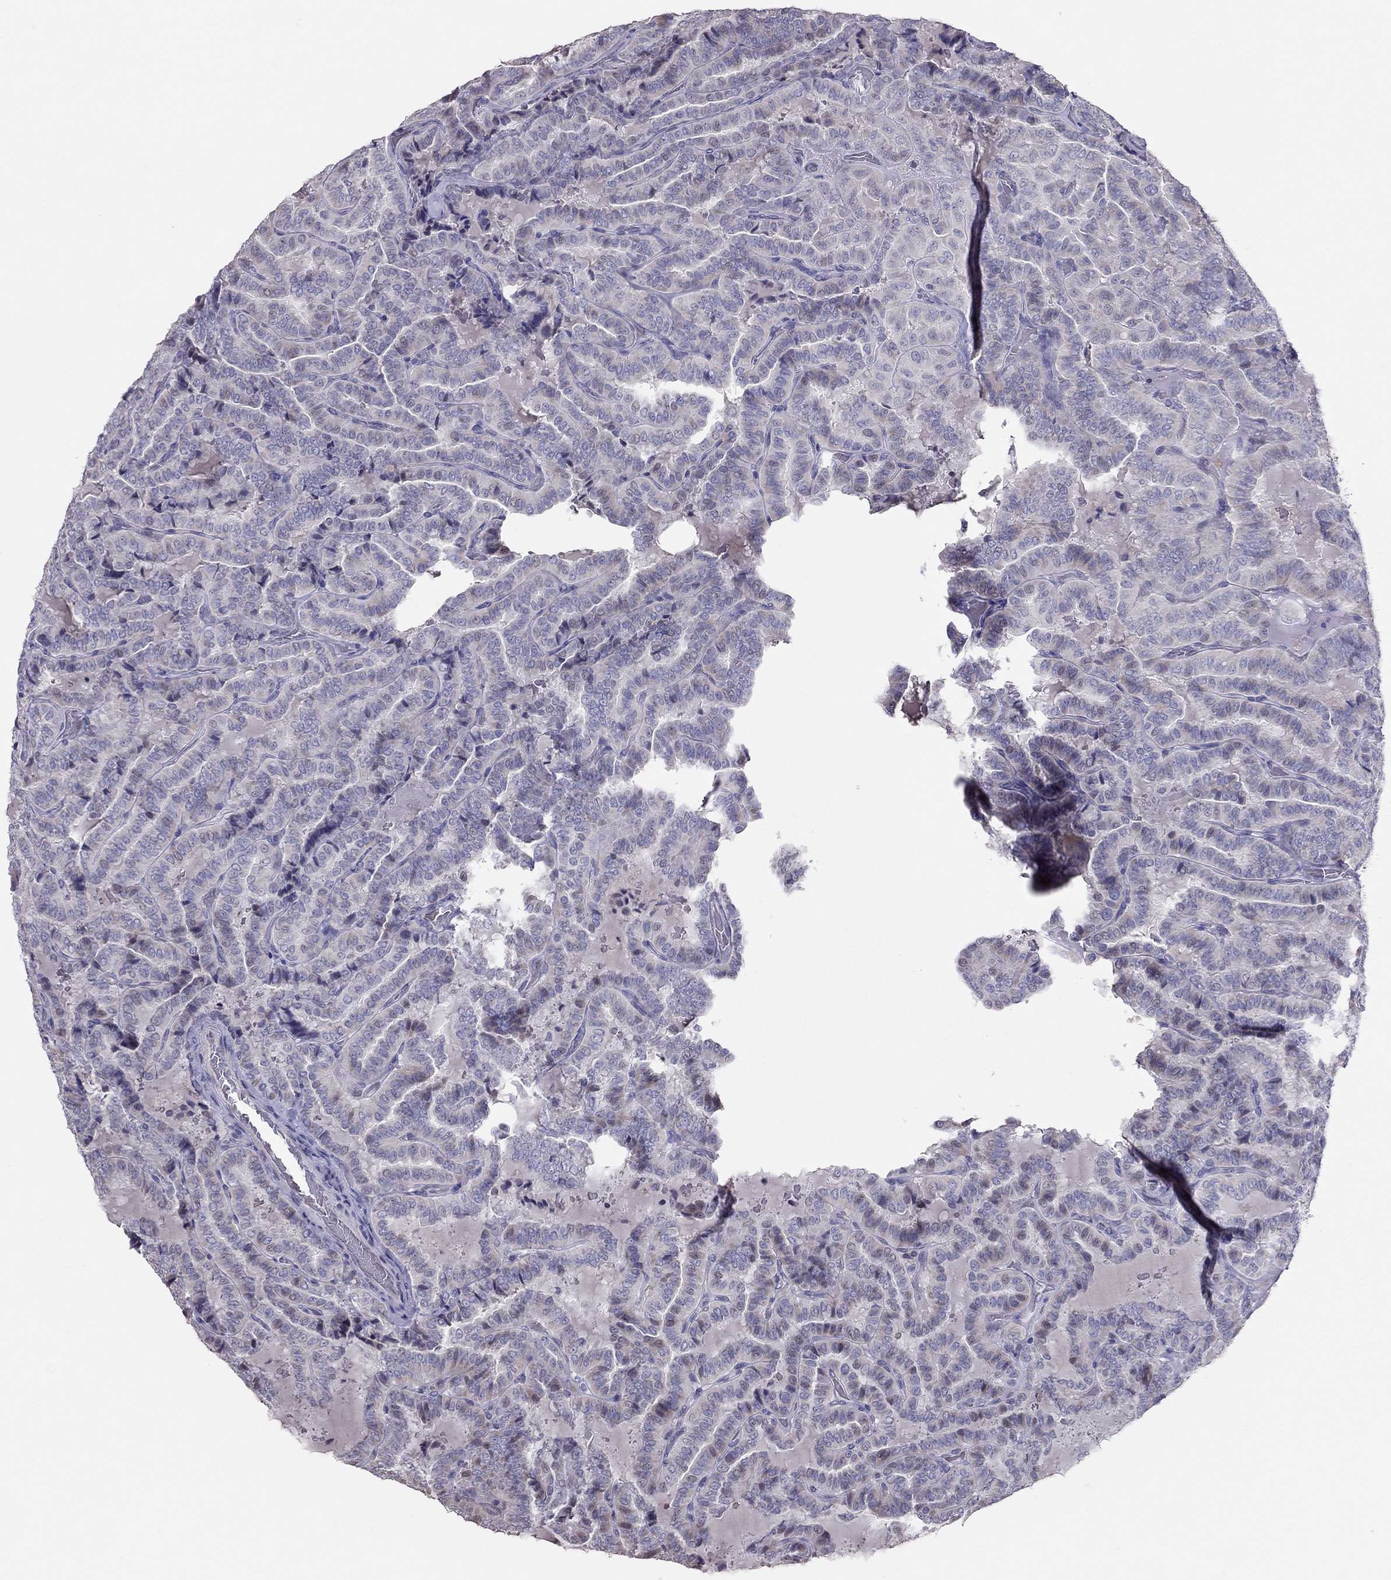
{"staining": {"intensity": "weak", "quantity": "<25%", "location": "cytoplasmic/membranous"}, "tissue": "thyroid cancer", "cell_type": "Tumor cells", "image_type": "cancer", "snomed": [{"axis": "morphology", "description": "Papillary adenocarcinoma, NOS"}, {"axis": "topography", "description": "Thyroid gland"}], "caption": "A histopathology image of papillary adenocarcinoma (thyroid) stained for a protein reveals no brown staining in tumor cells.", "gene": "TSHB", "patient": {"sex": "female", "age": 39}}